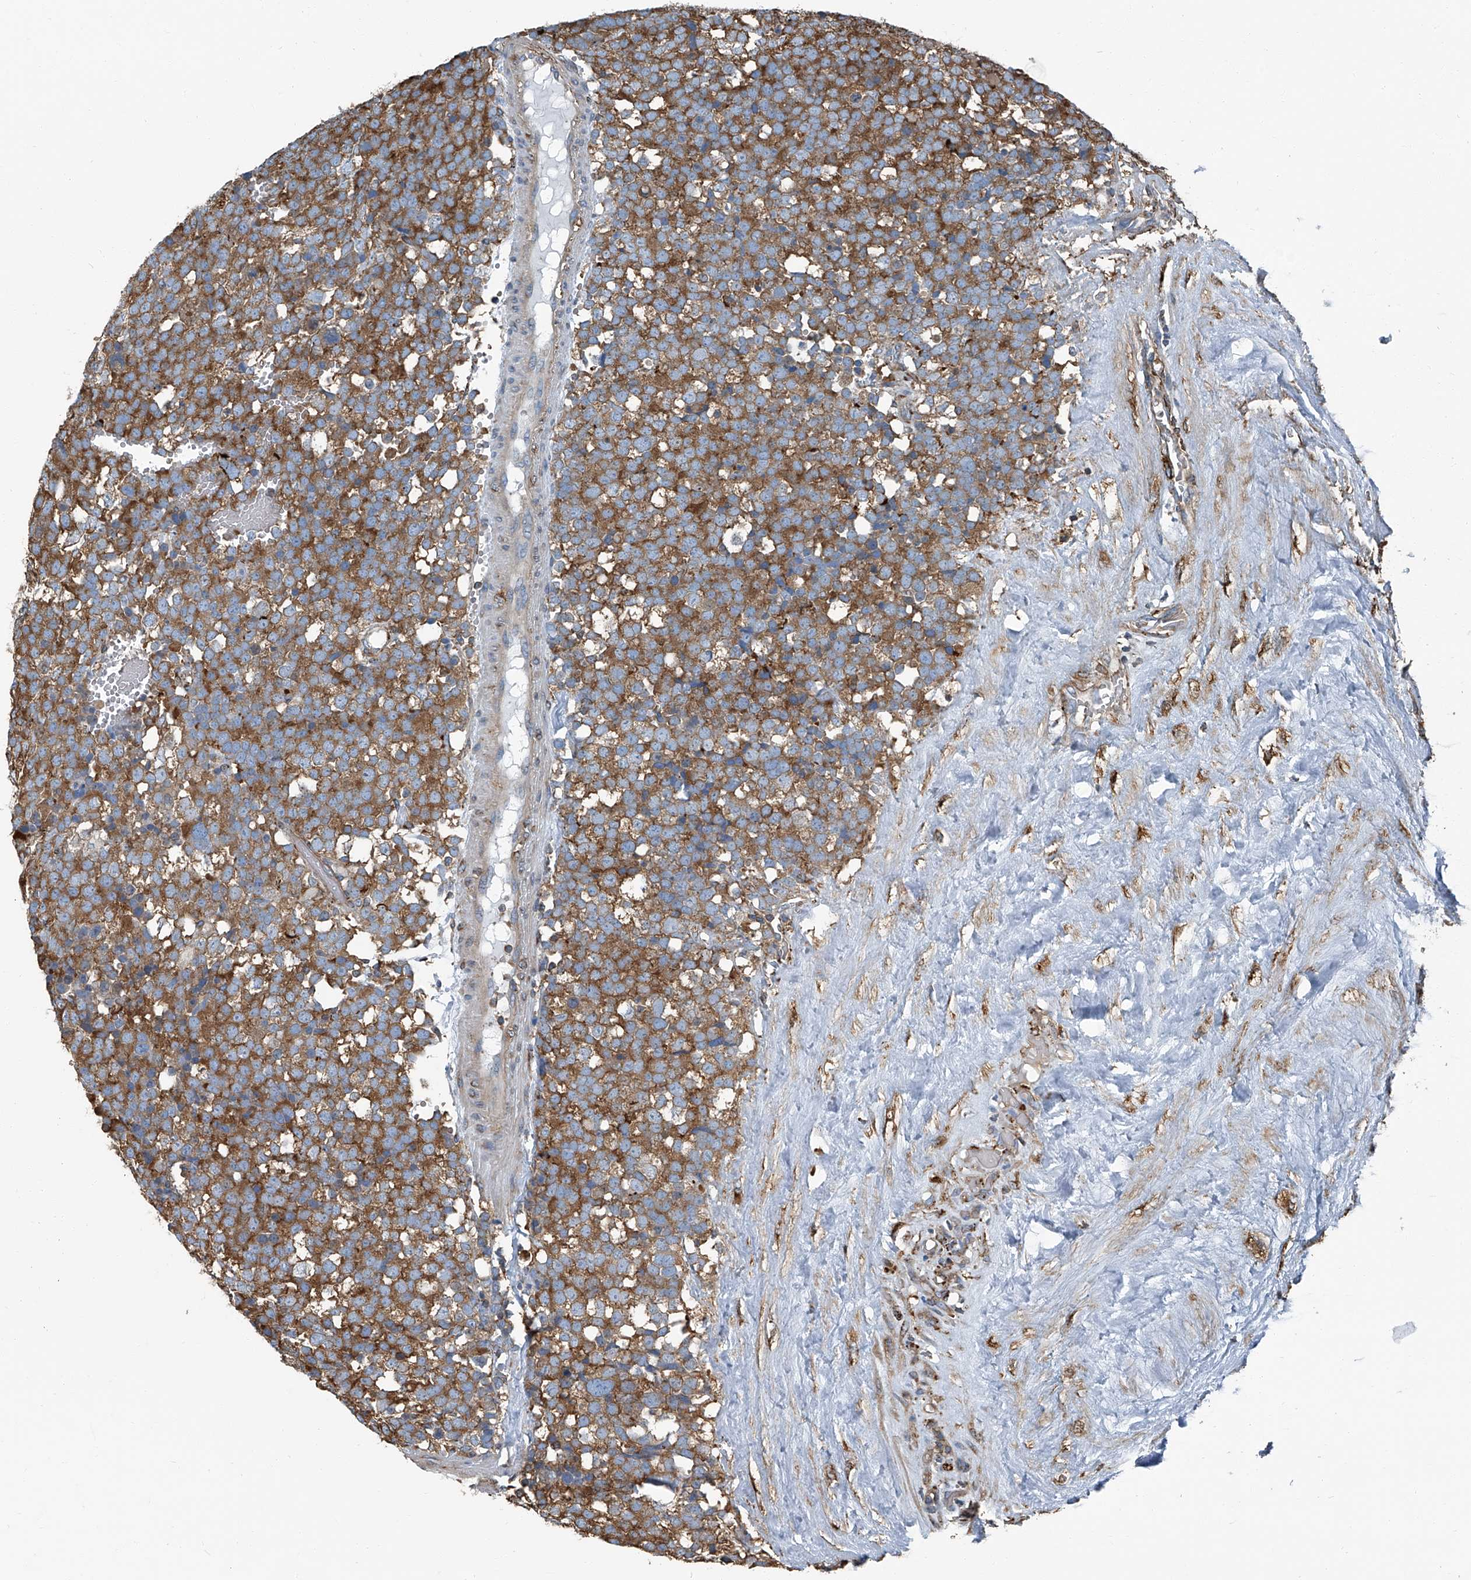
{"staining": {"intensity": "moderate", "quantity": ">75%", "location": "cytoplasmic/membranous"}, "tissue": "testis cancer", "cell_type": "Tumor cells", "image_type": "cancer", "snomed": [{"axis": "morphology", "description": "Seminoma, NOS"}, {"axis": "topography", "description": "Testis"}], "caption": "Protein expression analysis of human testis cancer (seminoma) reveals moderate cytoplasmic/membranous staining in approximately >75% of tumor cells.", "gene": "SEPTIN7", "patient": {"sex": "male", "age": 71}}